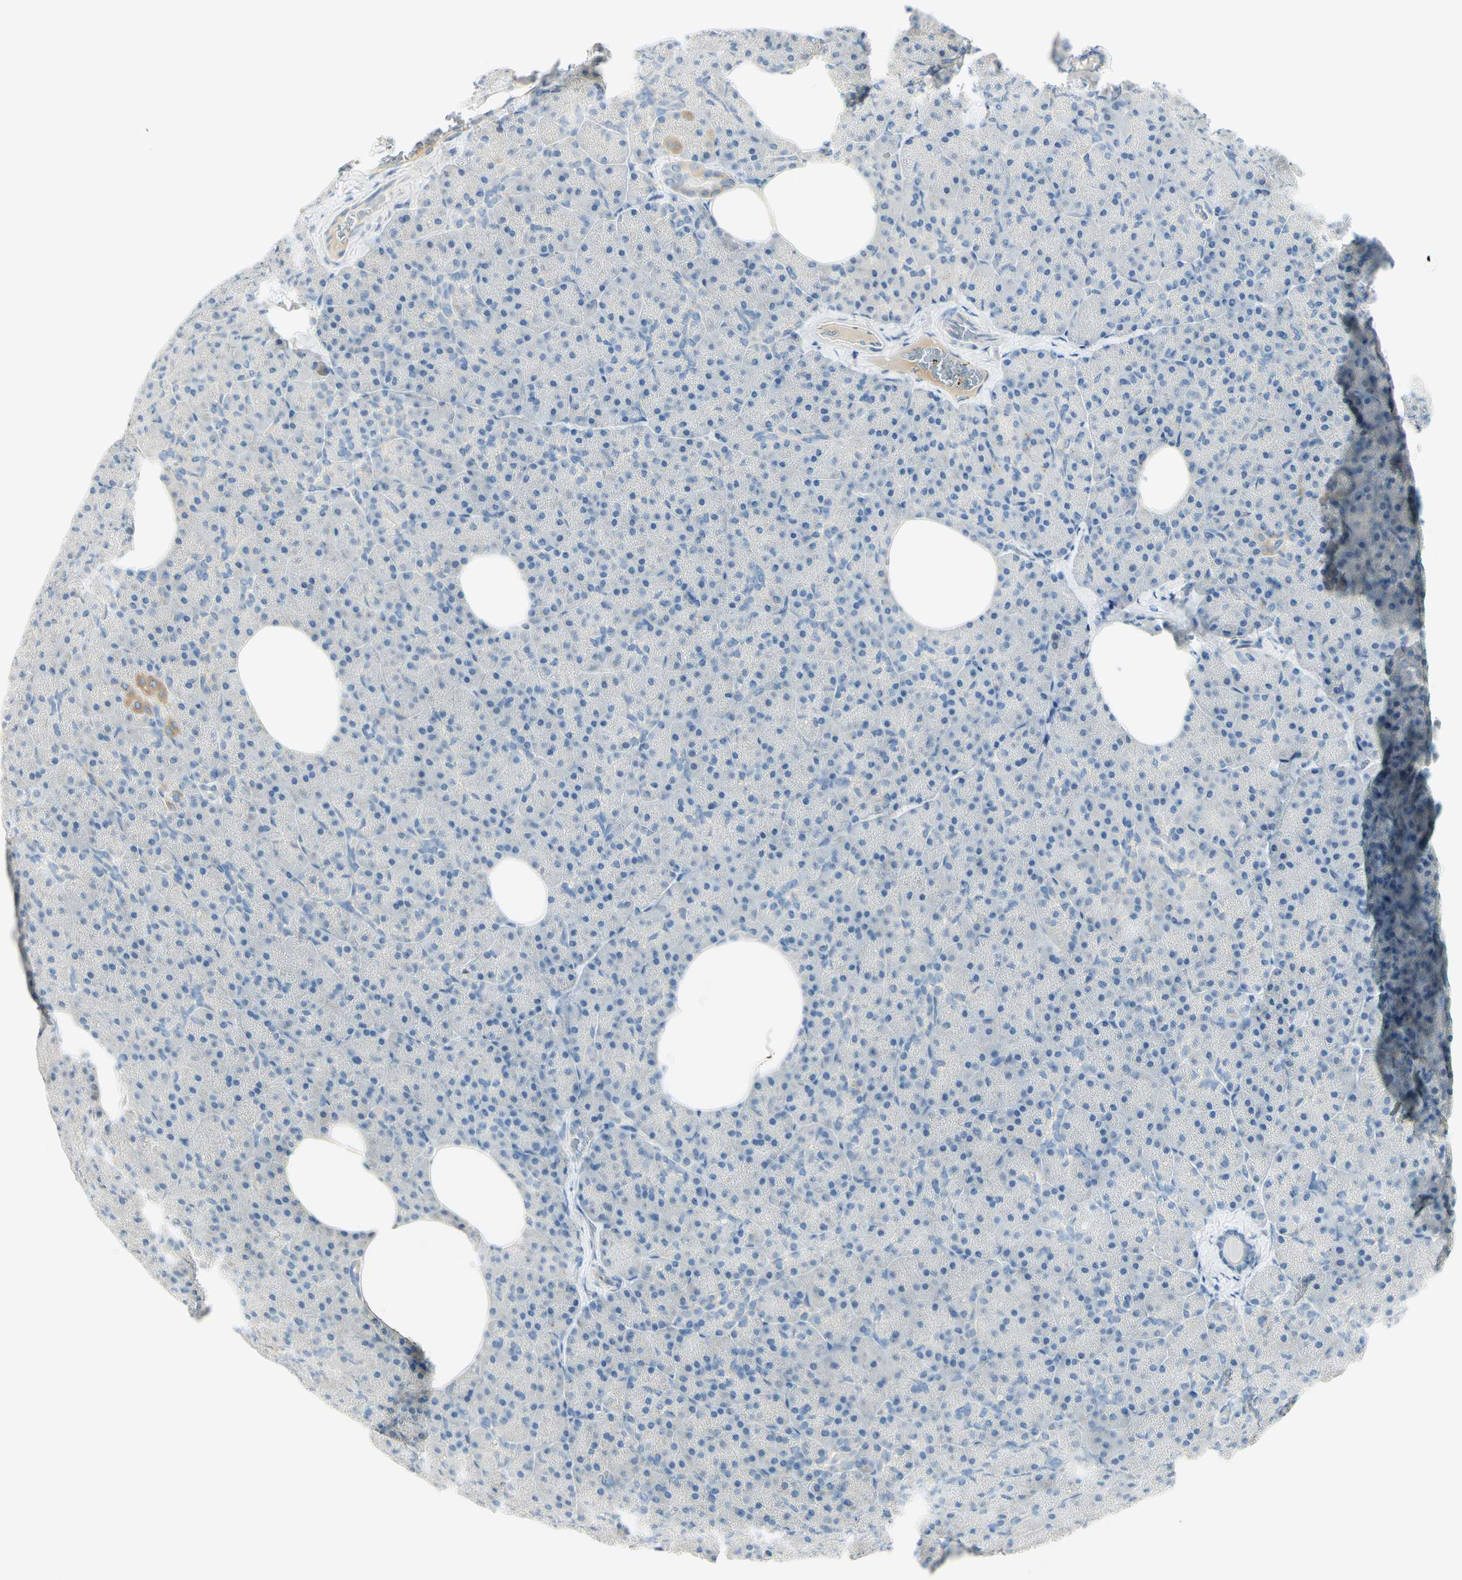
{"staining": {"intensity": "negative", "quantity": "none", "location": "none"}, "tissue": "pancreas", "cell_type": "Exocrine glandular cells", "image_type": "normal", "snomed": [{"axis": "morphology", "description": "Normal tissue, NOS"}, {"axis": "topography", "description": "Pancreas"}], "caption": "A high-resolution photomicrograph shows IHC staining of normal pancreas, which demonstrates no significant expression in exocrine glandular cells.", "gene": "GALNT5", "patient": {"sex": "female", "age": 35}}